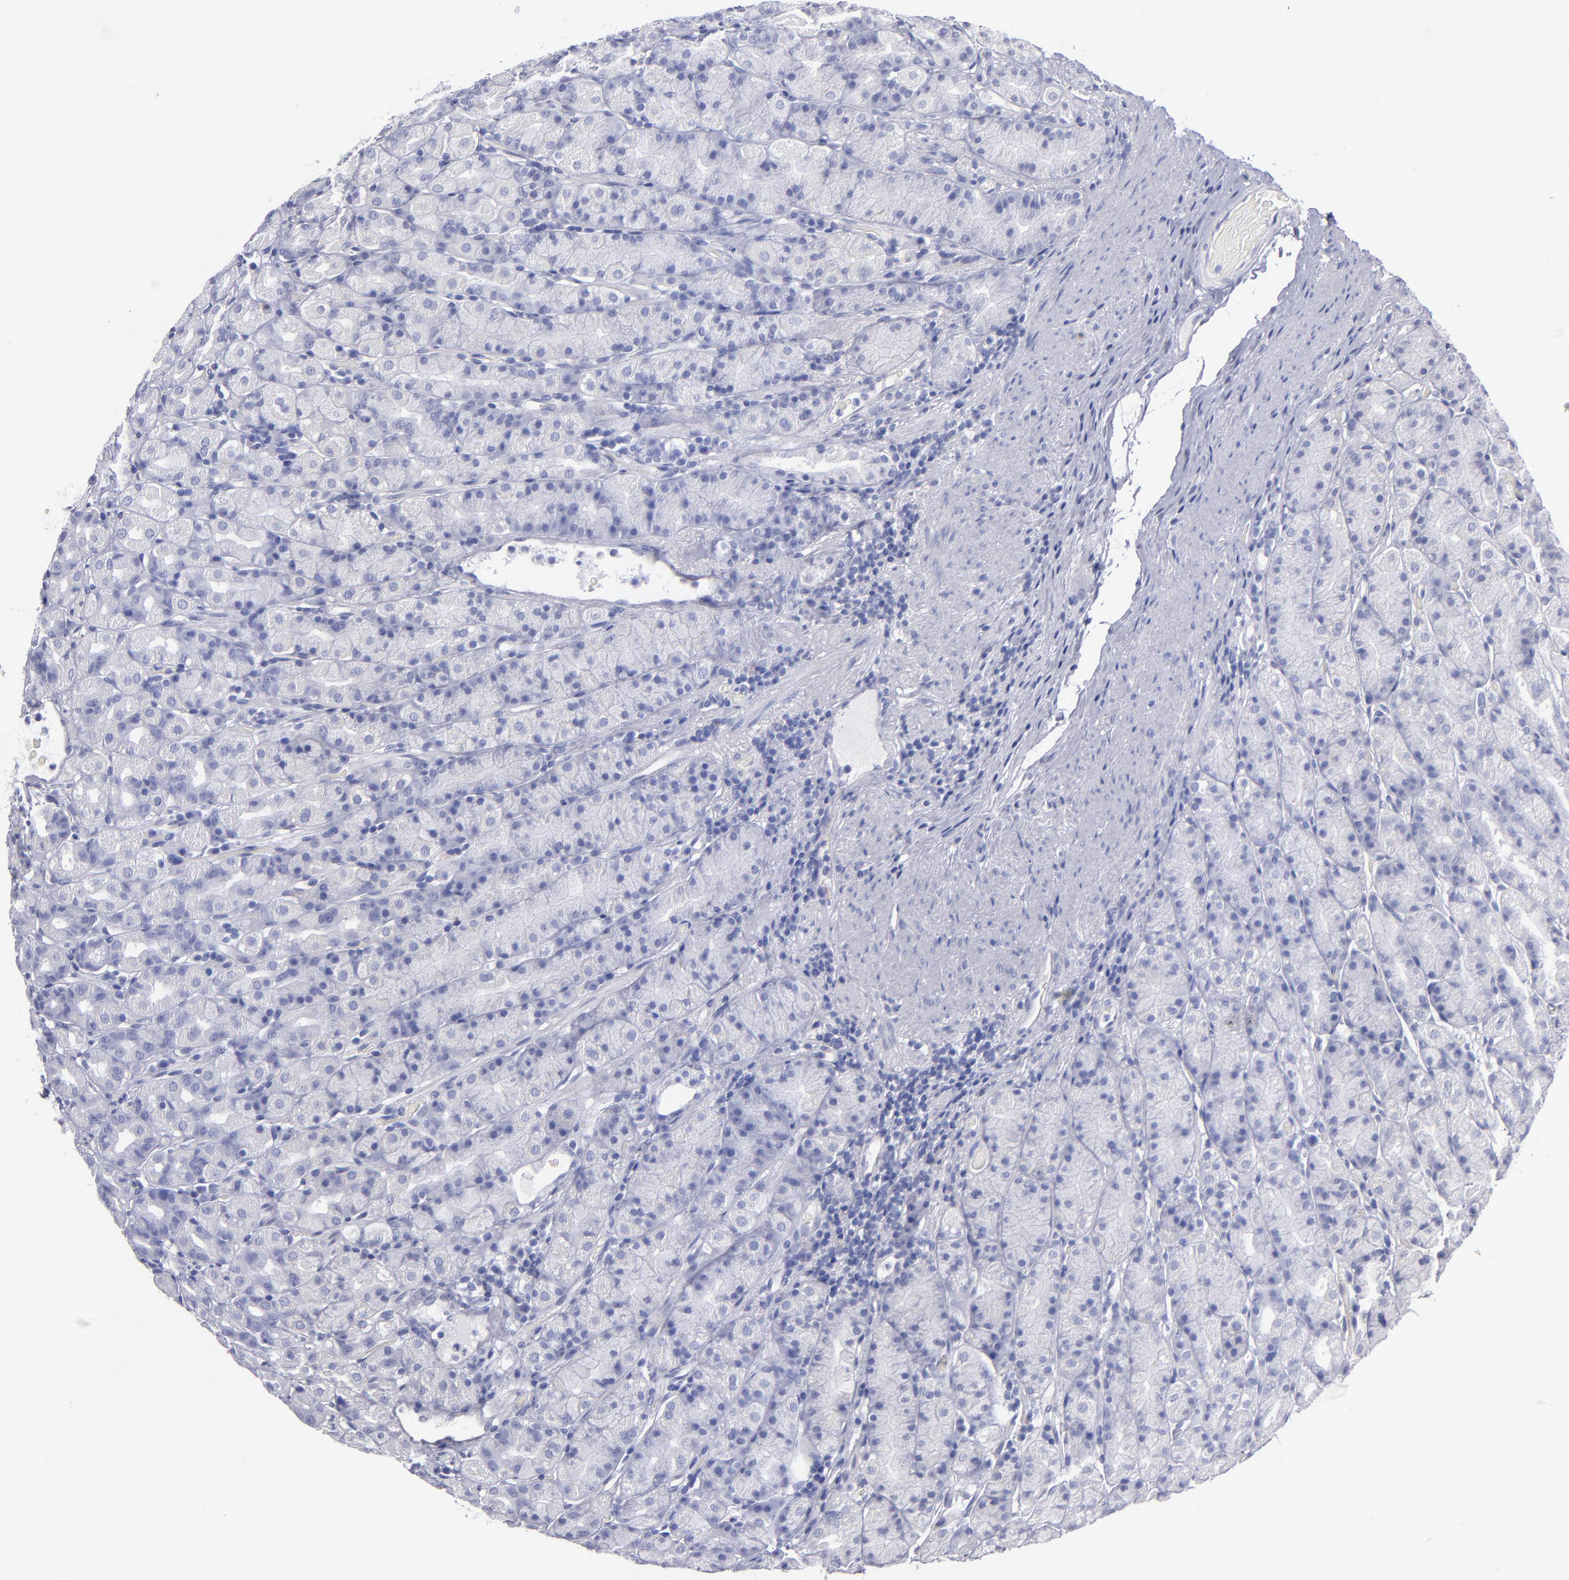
{"staining": {"intensity": "negative", "quantity": "none", "location": "none"}, "tissue": "stomach", "cell_type": "Glandular cells", "image_type": "normal", "snomed": [{"axis": "morphology", "description": "Normal tissue, NOS"}, {"axis": "topography", "description": "Stomach, upper"}], "caption": "Immunohistochemistry (IHC) histopathology image of unremarkable stomach: human stomach stained with DAB reveals no significant protein staining in glandular cells. (Brightfield microscopy of DAB IHC at high magnification).", "gene": "MB", "patient": {"sex": "male", "age": 68}}